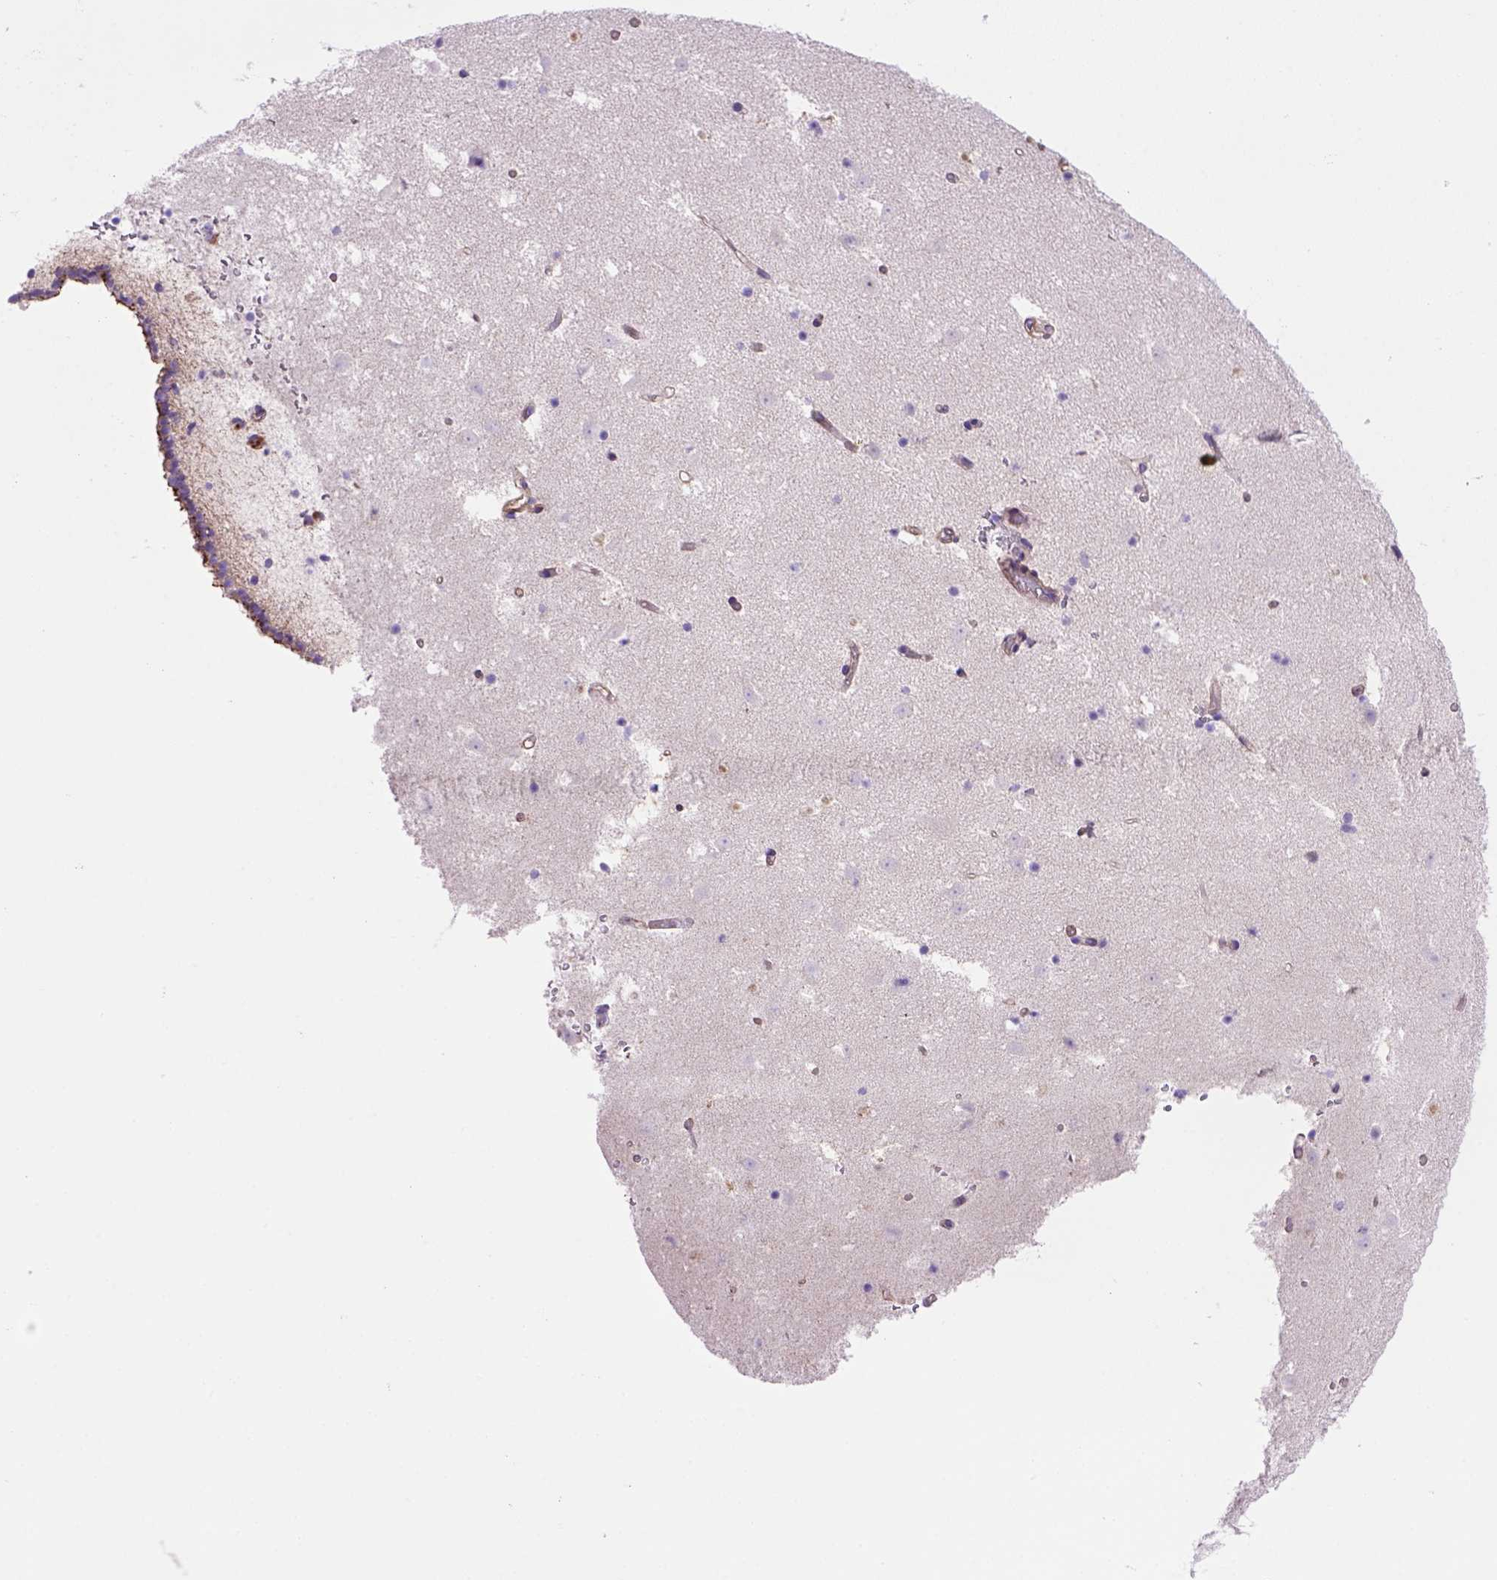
{"staining": {"intensity": "moderate", "quantity": "<25%", "location": "cytoplasmic/membranous"}, "tissue": "caudate", "cell_type": "Glial cells", "image_type": "normal", "snomed": [{"axis": "morphology", "description": "Normal tissue, NOS"}, {"axis": "topography", "description": "Lateral ventricle wall"}], "caption": "Protein expression analysis of unremarkable caudate displays moderate cytoplasmic/membranous staining in approximately <25% of glial cells. The protein is stained brown, and the nuclei are stained in blue (DAB IHC with brightfield microscopy, high magnification).", "gene": "PEX12", "patient": {"sex": "female", "age": 42}}